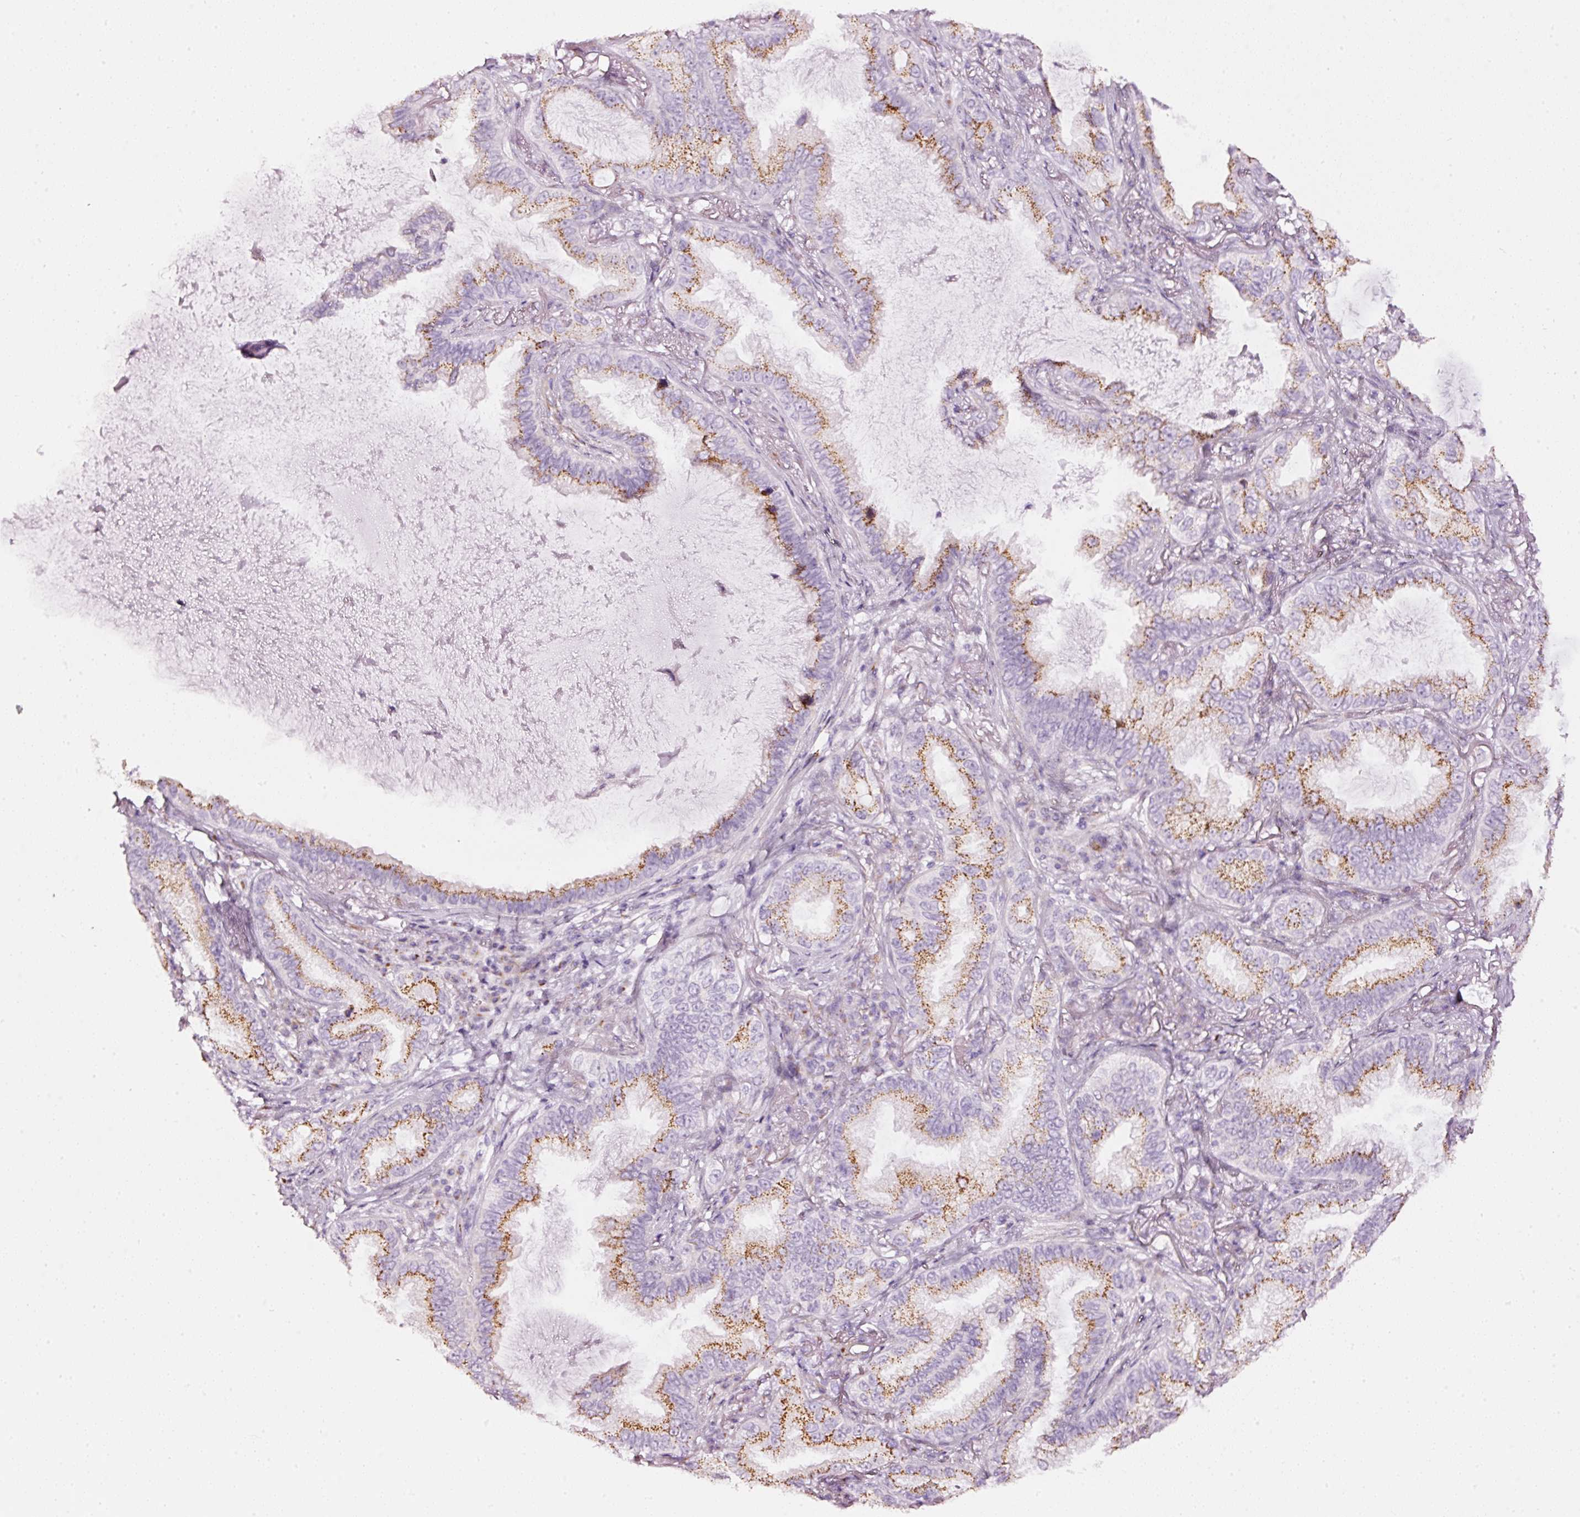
{"staining": {"intensity": "moderate", "quantity": ">75%", "location": "cytoplasmic/membranous"}, "tissue": "lung cancer", "cell_type": "Tumor cells", "image_type": "cancer", "snomed": [{"axis": "morphology", "description": "Adenocarcinoma, NOS"}, {"axis": "topography", "description": "Lung"}], "caption": "Tumor cells display medium levels of moderate cytoplasmic/membranous positivity in about >75% of cells in human lung adenocarcinoma.", "gene": "SDF4", "patient": {"sex": "female", "age": 69}}